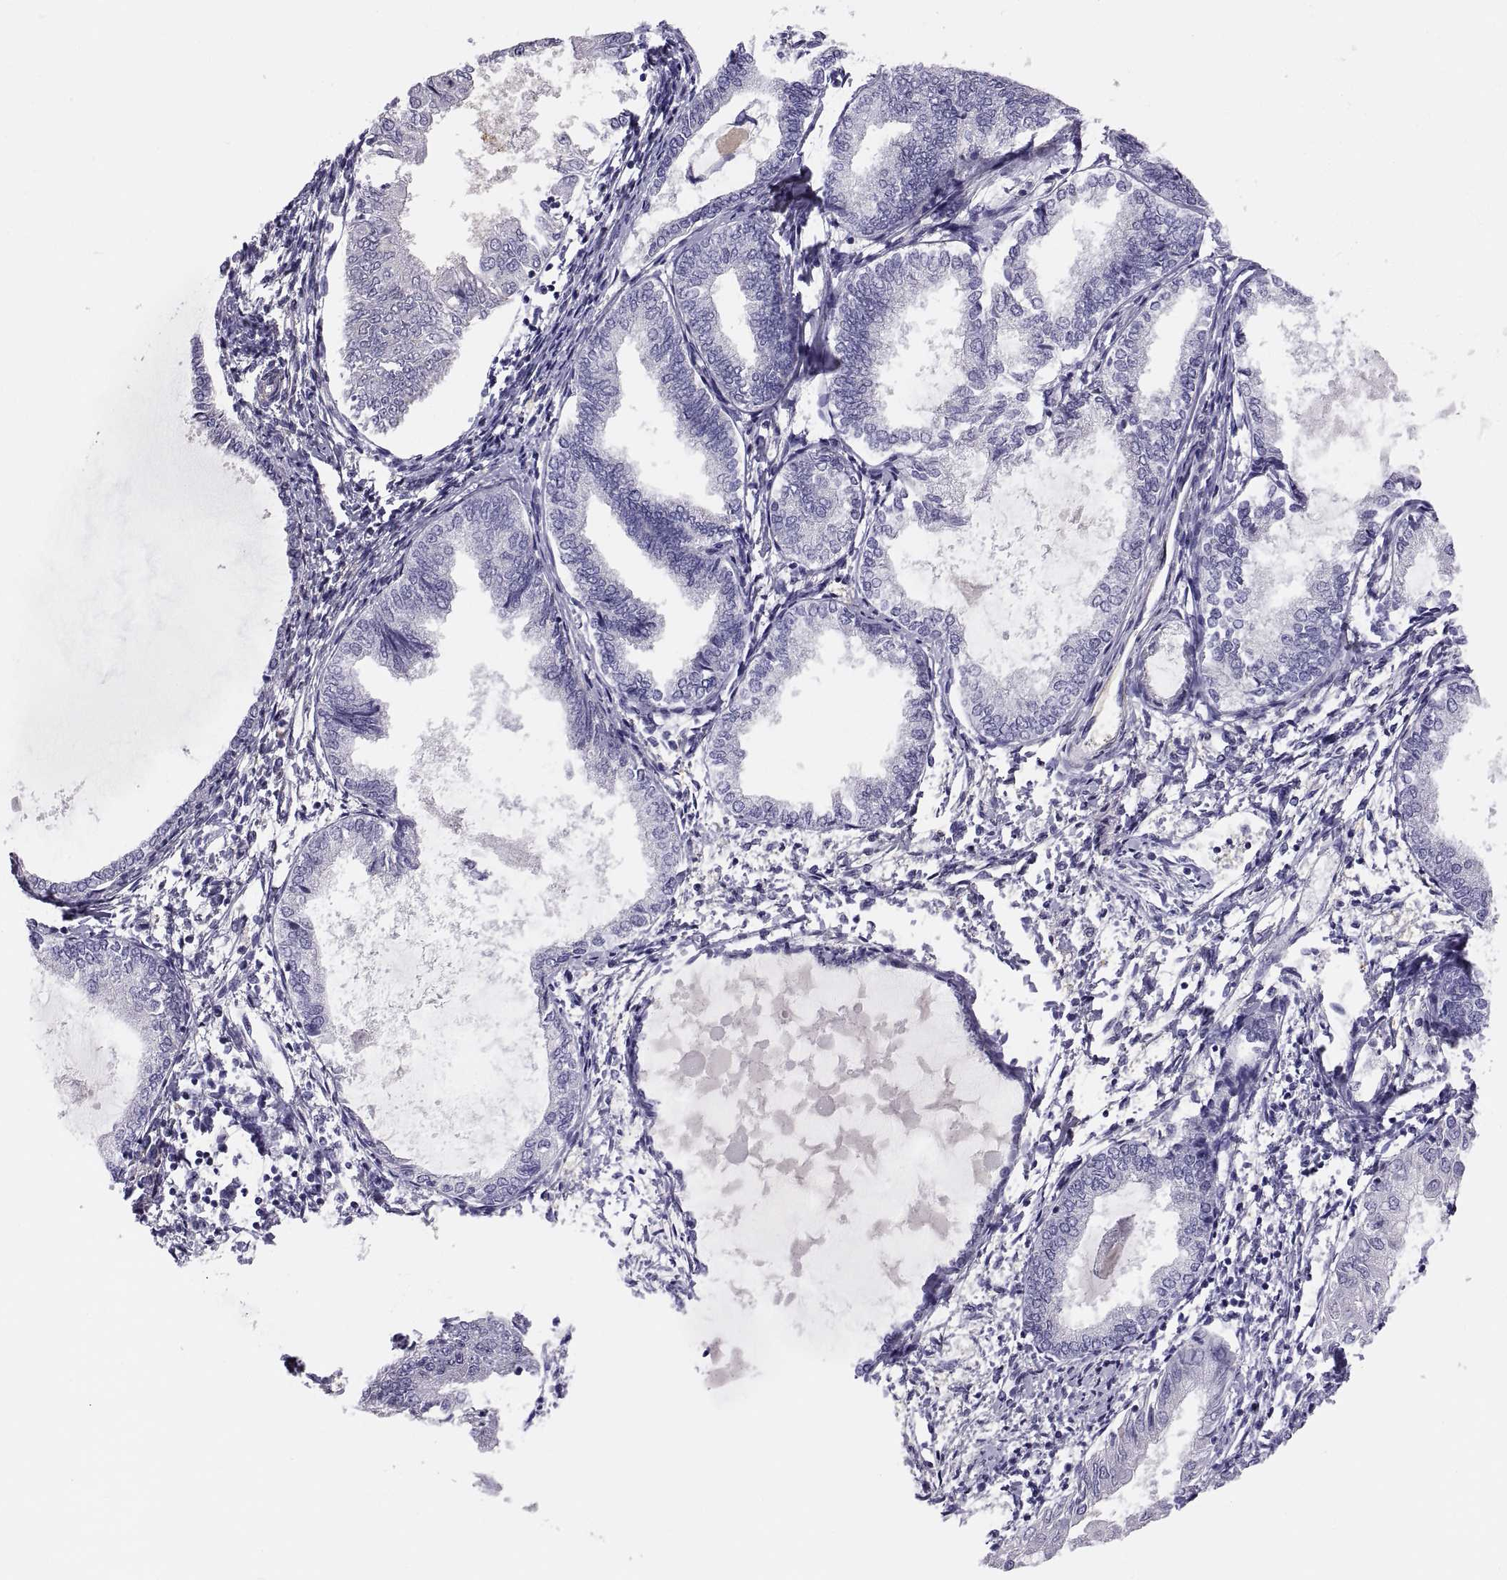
{"staining": {"intensity": "negative", "quantity": "none", "location": "none"}, "tissue": "endometrial cancer", "cell_type": "Tumor cells", "image_type": "cancer", "snomed": [{"axis": "morphology", "description": "Adenocarcinoma, NOS"}, {"axis": "topography", "description": "Endometrium"}], "caption": "Human endometrial cancer (adenocarcinoma) stained for a protein using immunohistochemistry (IHC) exhibits no positivity in tumor cells.", "gene": "STRC", "patient": {"sex": "female", "age": 68}}